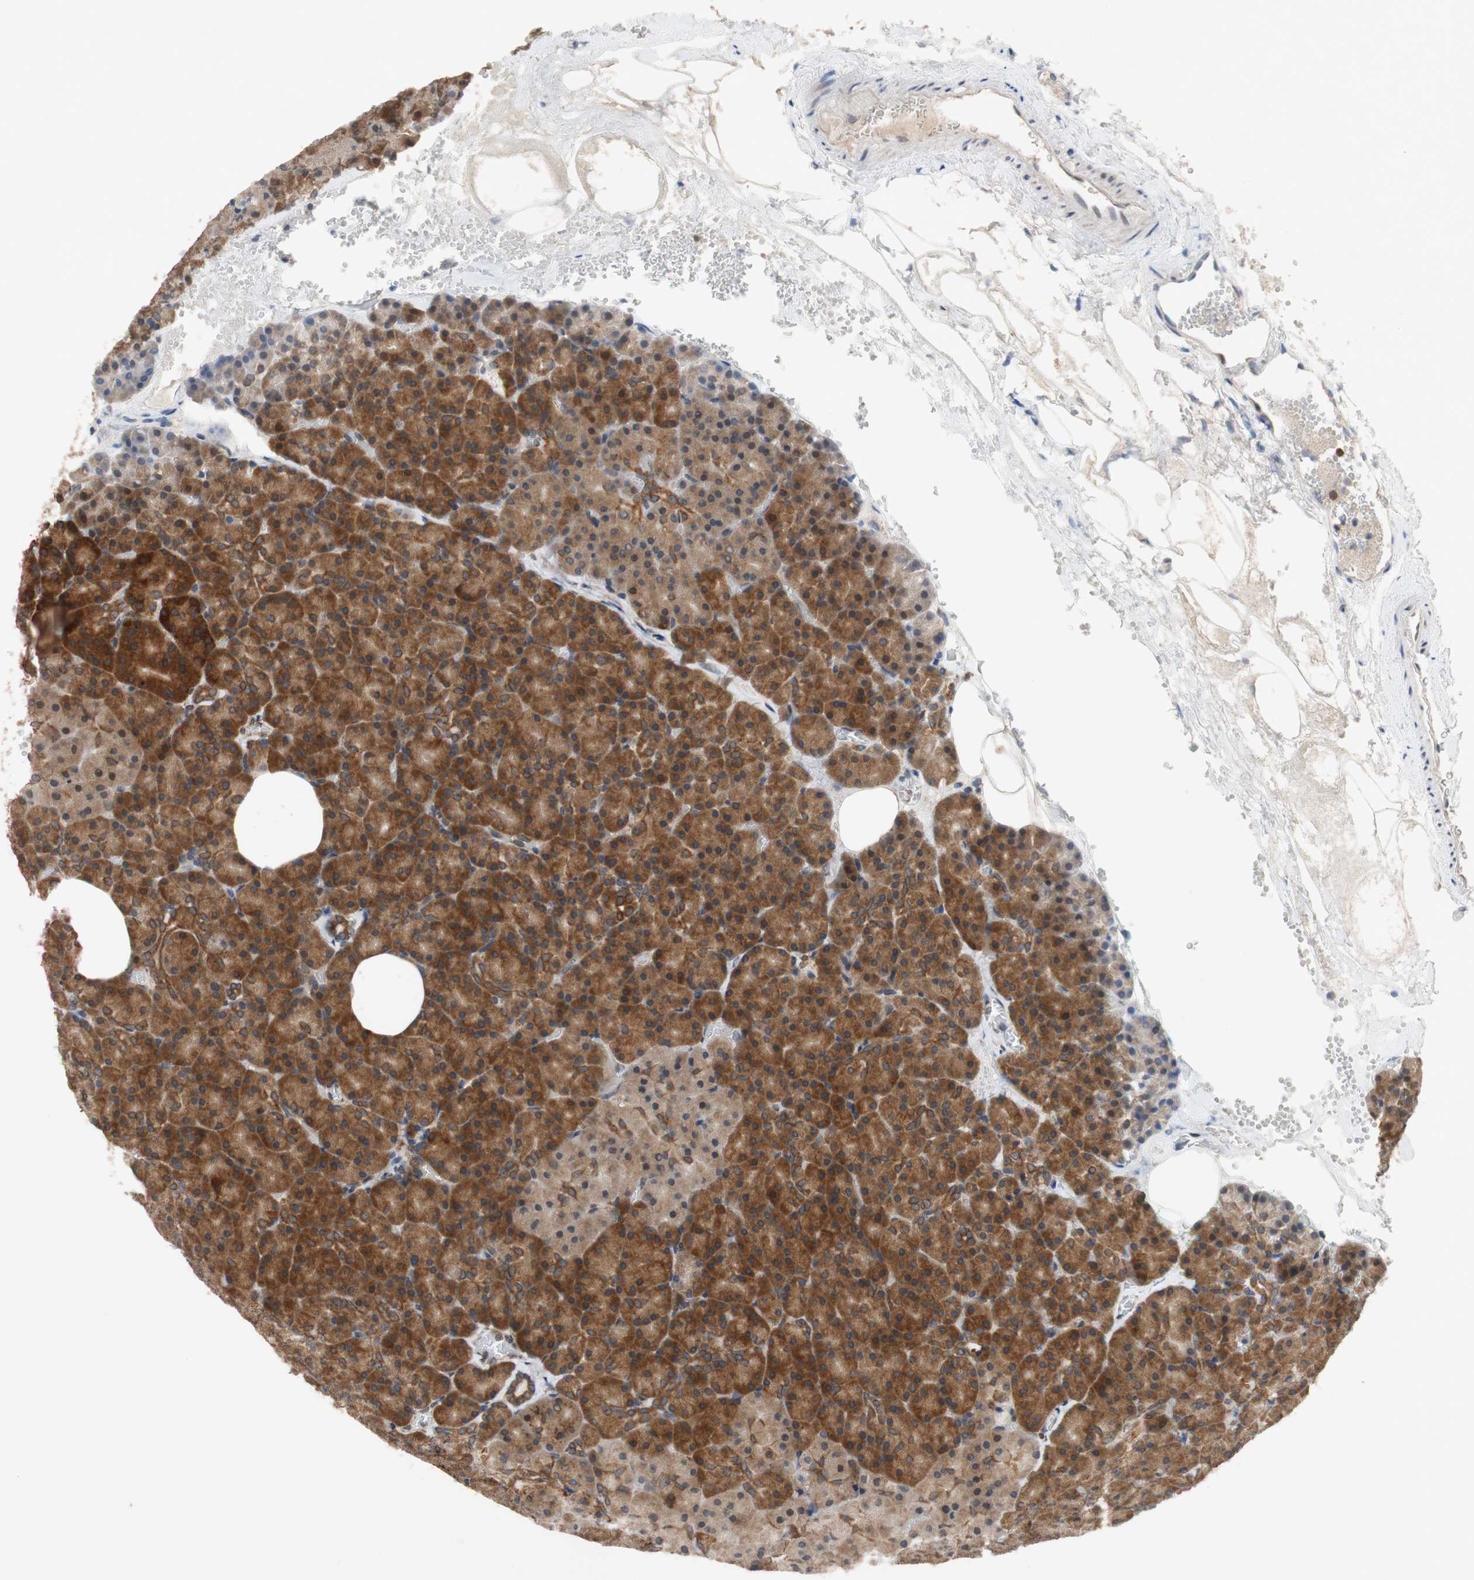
{"staining": {"intensity": "strong", "quantity": ">75%", "location": "cytoplasmic/membranous"}, "tissue": "pancreas", "cell_type": "Exocrine glandular cells", "image_type": "normal", "snomed": [{"axis": "morphology", "description": "Normal tissue, NOS"}, {"axis": "topography", "description": "Pancreas"}], "caption": "High-magnification brightfield microscopy of normal pancreas stained with DAB (3,3'-diaminobenzidine) (brown) and counterstained with hematoxylin (blue). exocrine glandular cells exhibit strong cytoplasmic/membranous staining is appreciated in approximately>75% of cells.", "gene": "AUP1", "patient": {"sex": "female", "age": 35}}